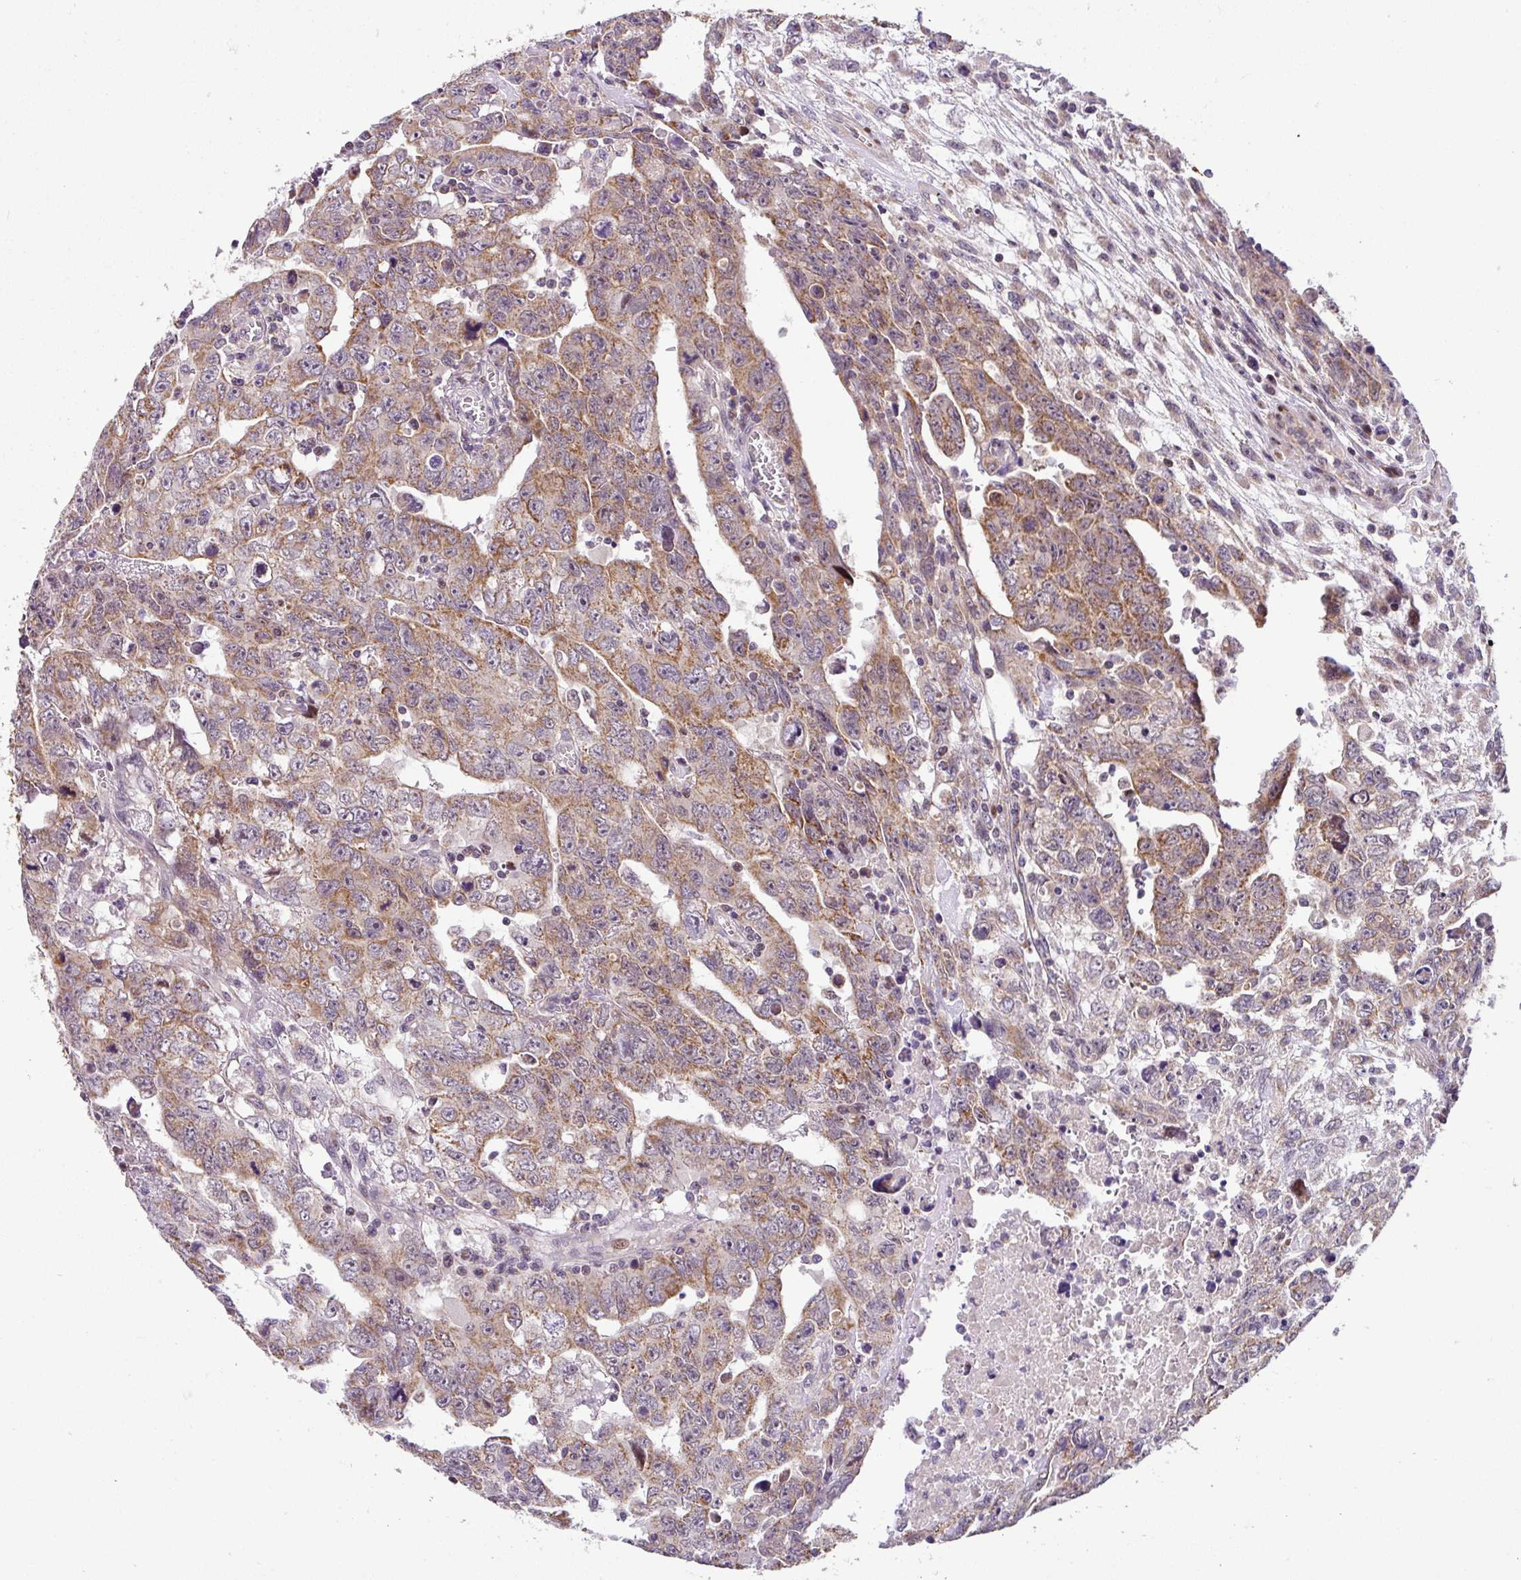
{"staining": {"intensity": "moderate", "quantity": ">75%", "location": "cytoplasmic/membranous"}, "tissue": "testis cancer", "cell_type": "Tumor cells", "image_type": "cancer", "snomed": [{"axis": "morphology", "description": "Carcinoma, Embryonal, NOS"}, {"axis": "topography", "description": "Testis"}], "caption": "Testis embryonal carcinoma was stained to show a protein in brown. There is medium levels of moderate cytoplasmic/membranous staining in approximately >75% of tumor cells.", "gene": "SARS2", "patient": {"sex": "male", "age": 24}}